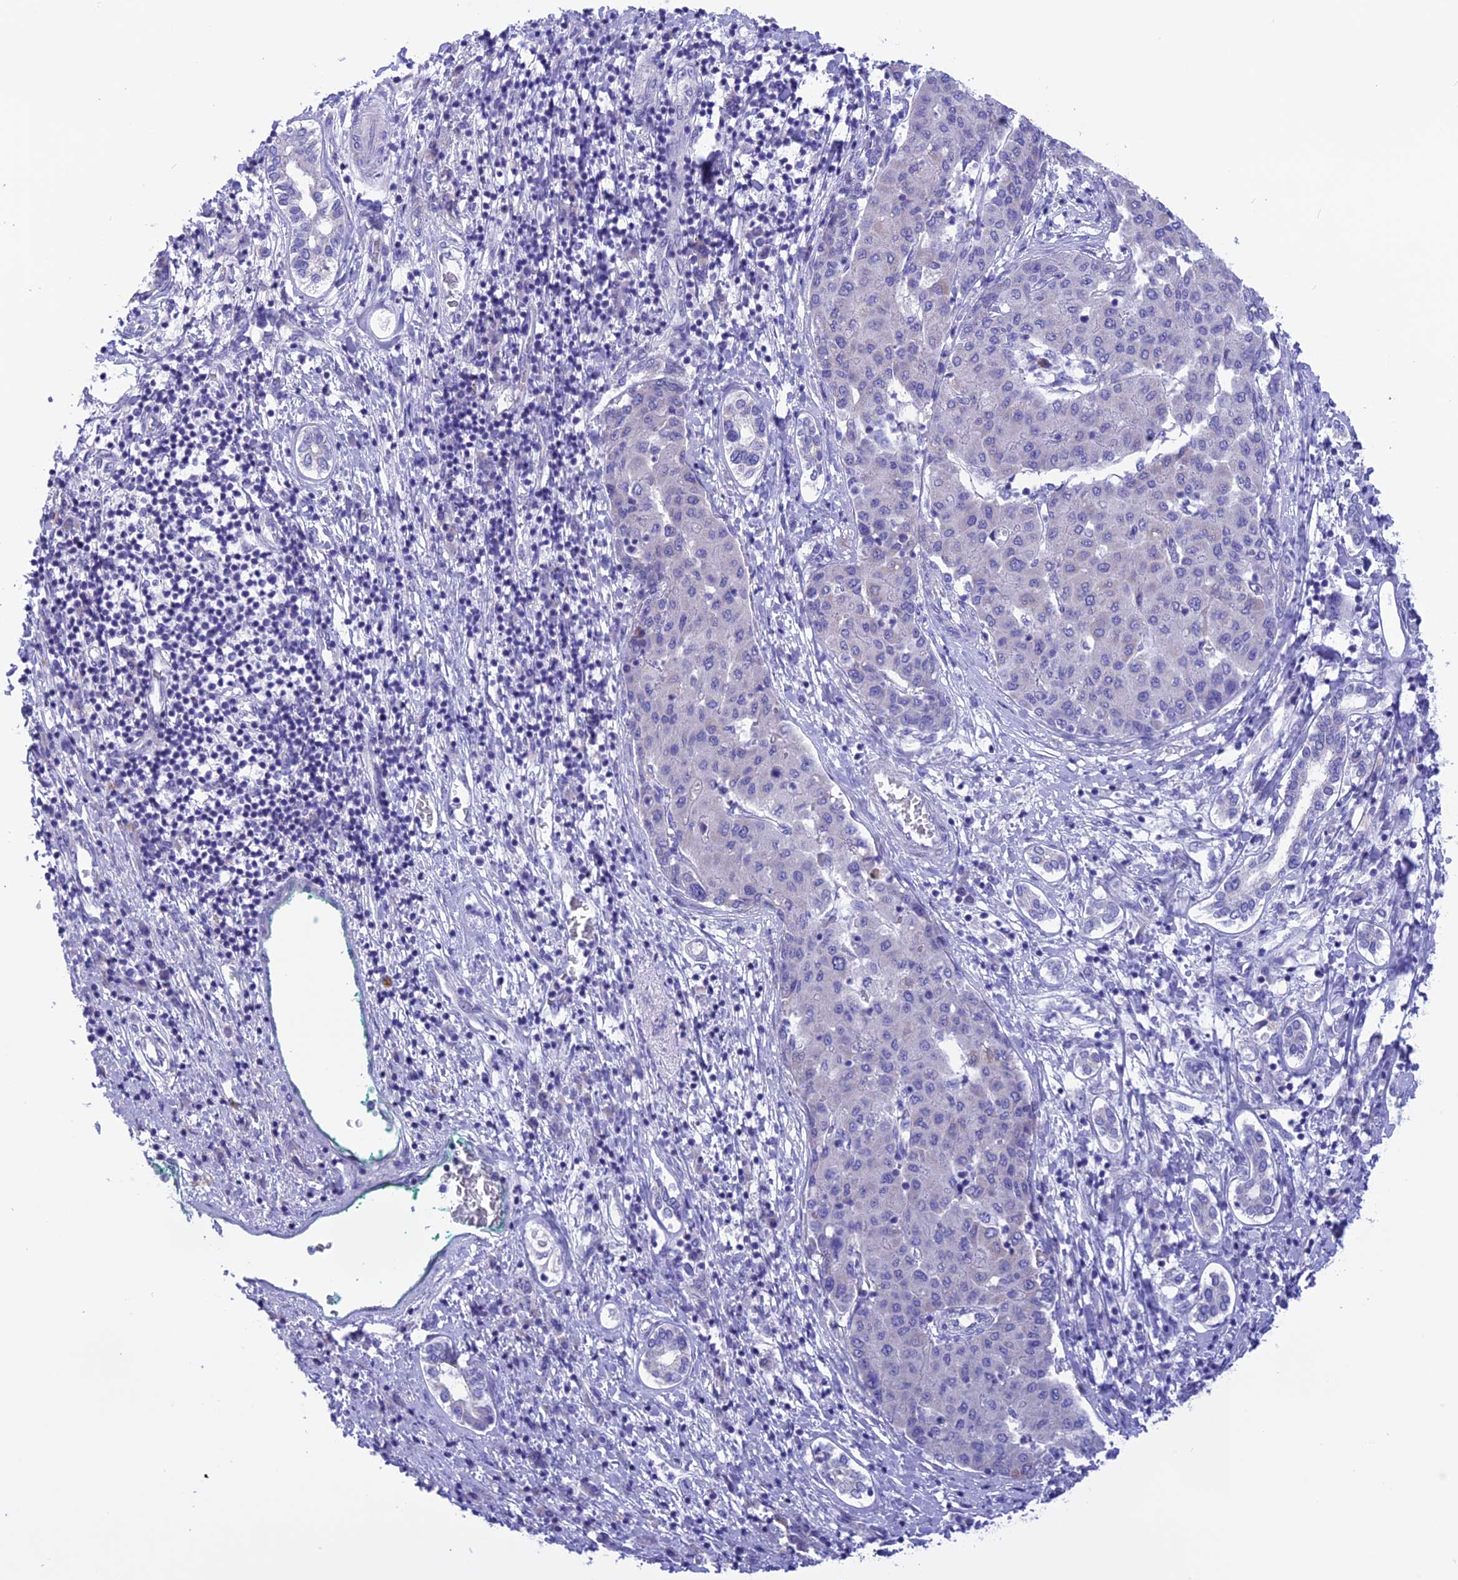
{"staining": {"intensity": "negative", "quantity": "none", "location": "none"}, "tissue": "liver cancer", "cell_type": "Tumor cells", "image_type": "cancer", "snomed": [{"axis": "morphology", "description": "Carcinoma, Hepatocellular, NOS"}, {"axis": "topography", "description": "Liver"}], "caption": "Tumor cells are negative for protein expression in human liver cancer. The staining was performed using DAB to visualize the protein expression in brown, while the nuclei were stained in blue with hematoxylin (Magnification: 20x).", "gene": "TMEM138", "patient": {"sex": "male", "age": 65}}